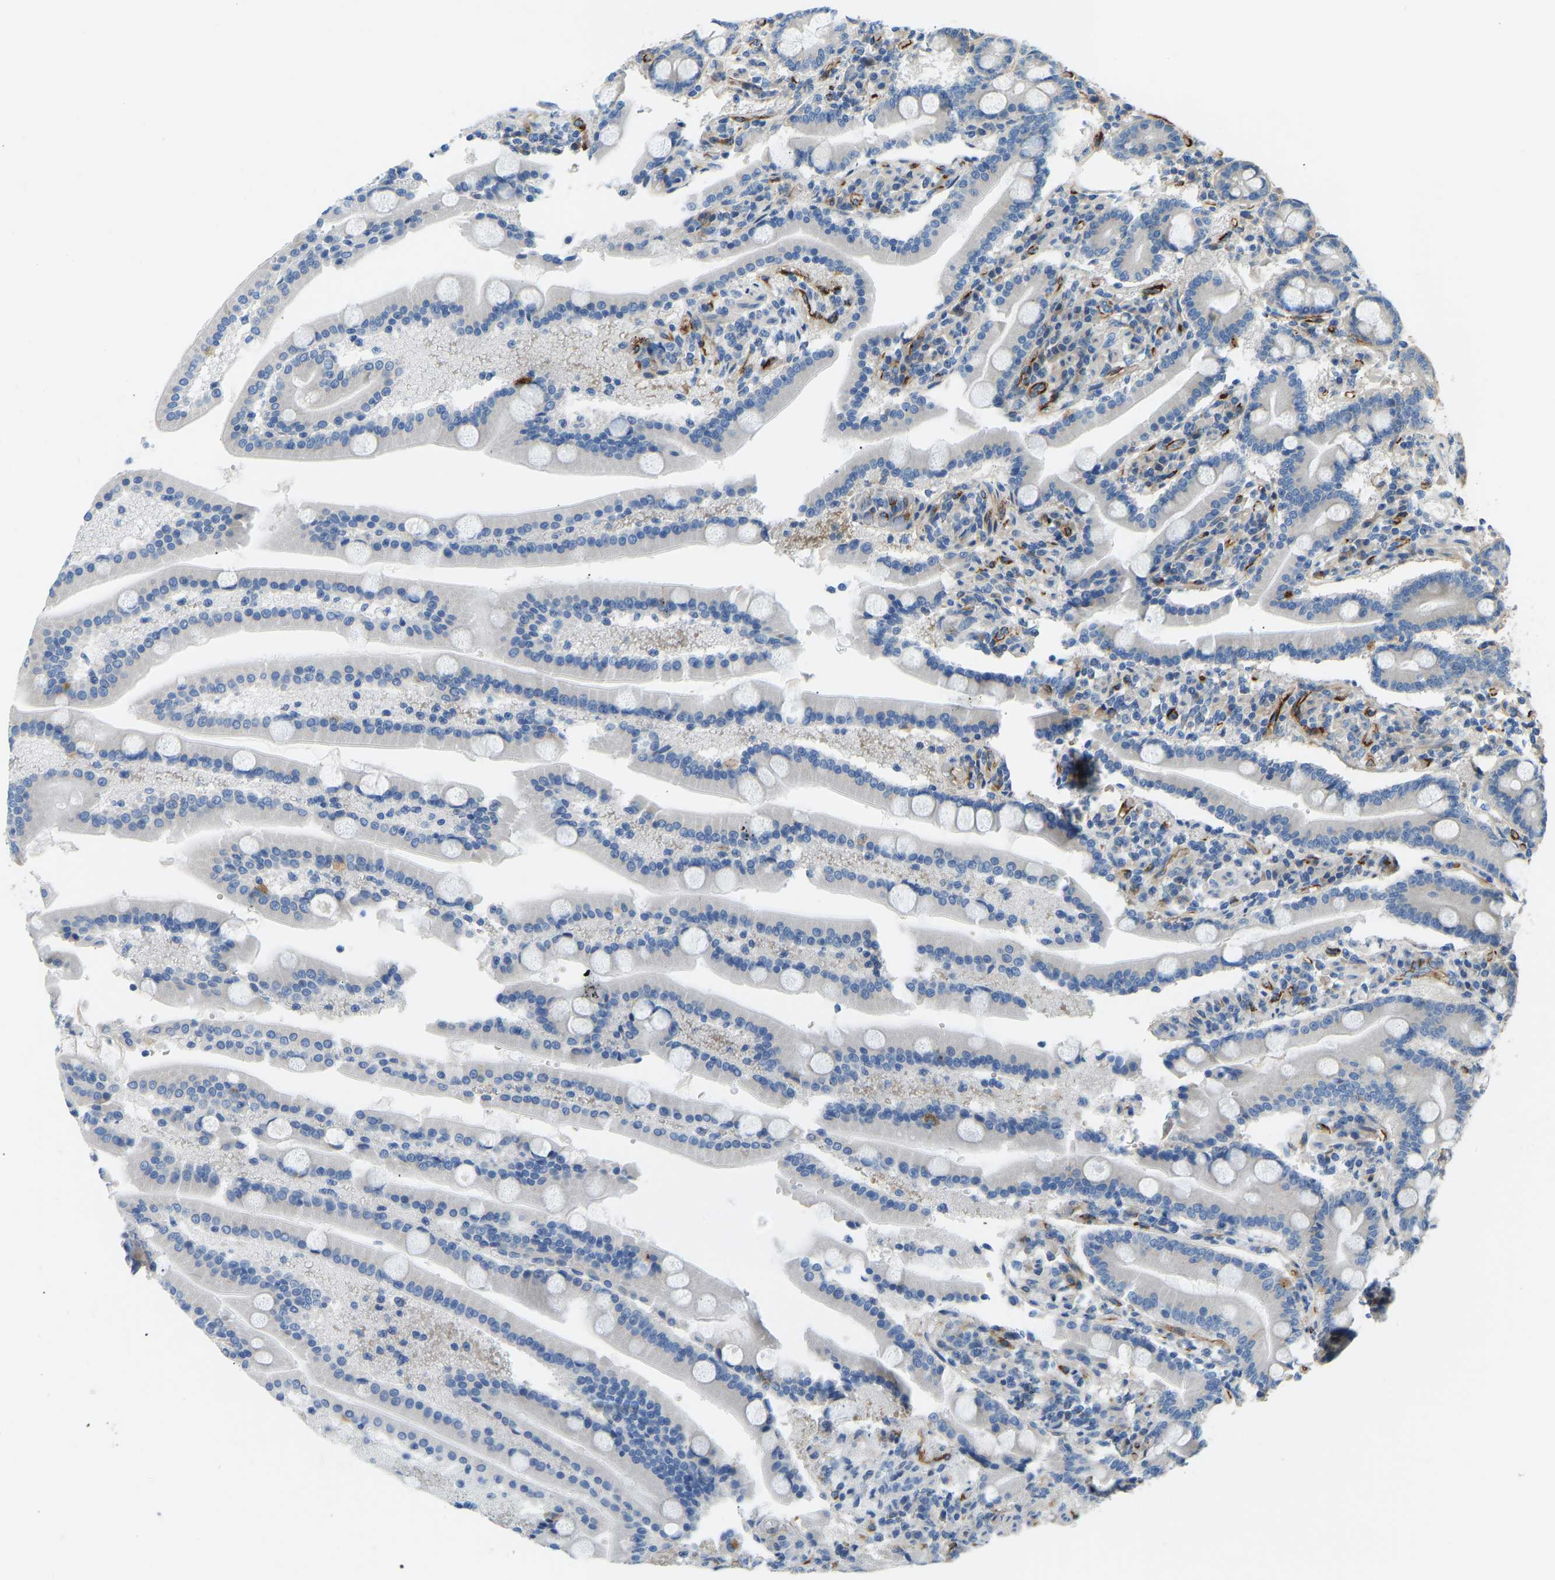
{"staining": {"intensity": "moderate", "quantity": "25%-75%", "location": "cytoplasmic/membranous"}, "tissue": "duodenum", "cell_type": "Glandular cells", "image_type": "normal", "snomed": [{"axis": "morphology", "description": "Normal tissue, NOS"}, {"axis": "topography", "description": "Duodenum"}], "caption": "High-power microscopy captured an IHC micrograph of unremarkable duodenum, revealing moderate cytoplasmic/membranous expression in about 25%-75% of glandular cells.", "gene": "COL15A1", "patient": {"sex": "male", "age": 54}}